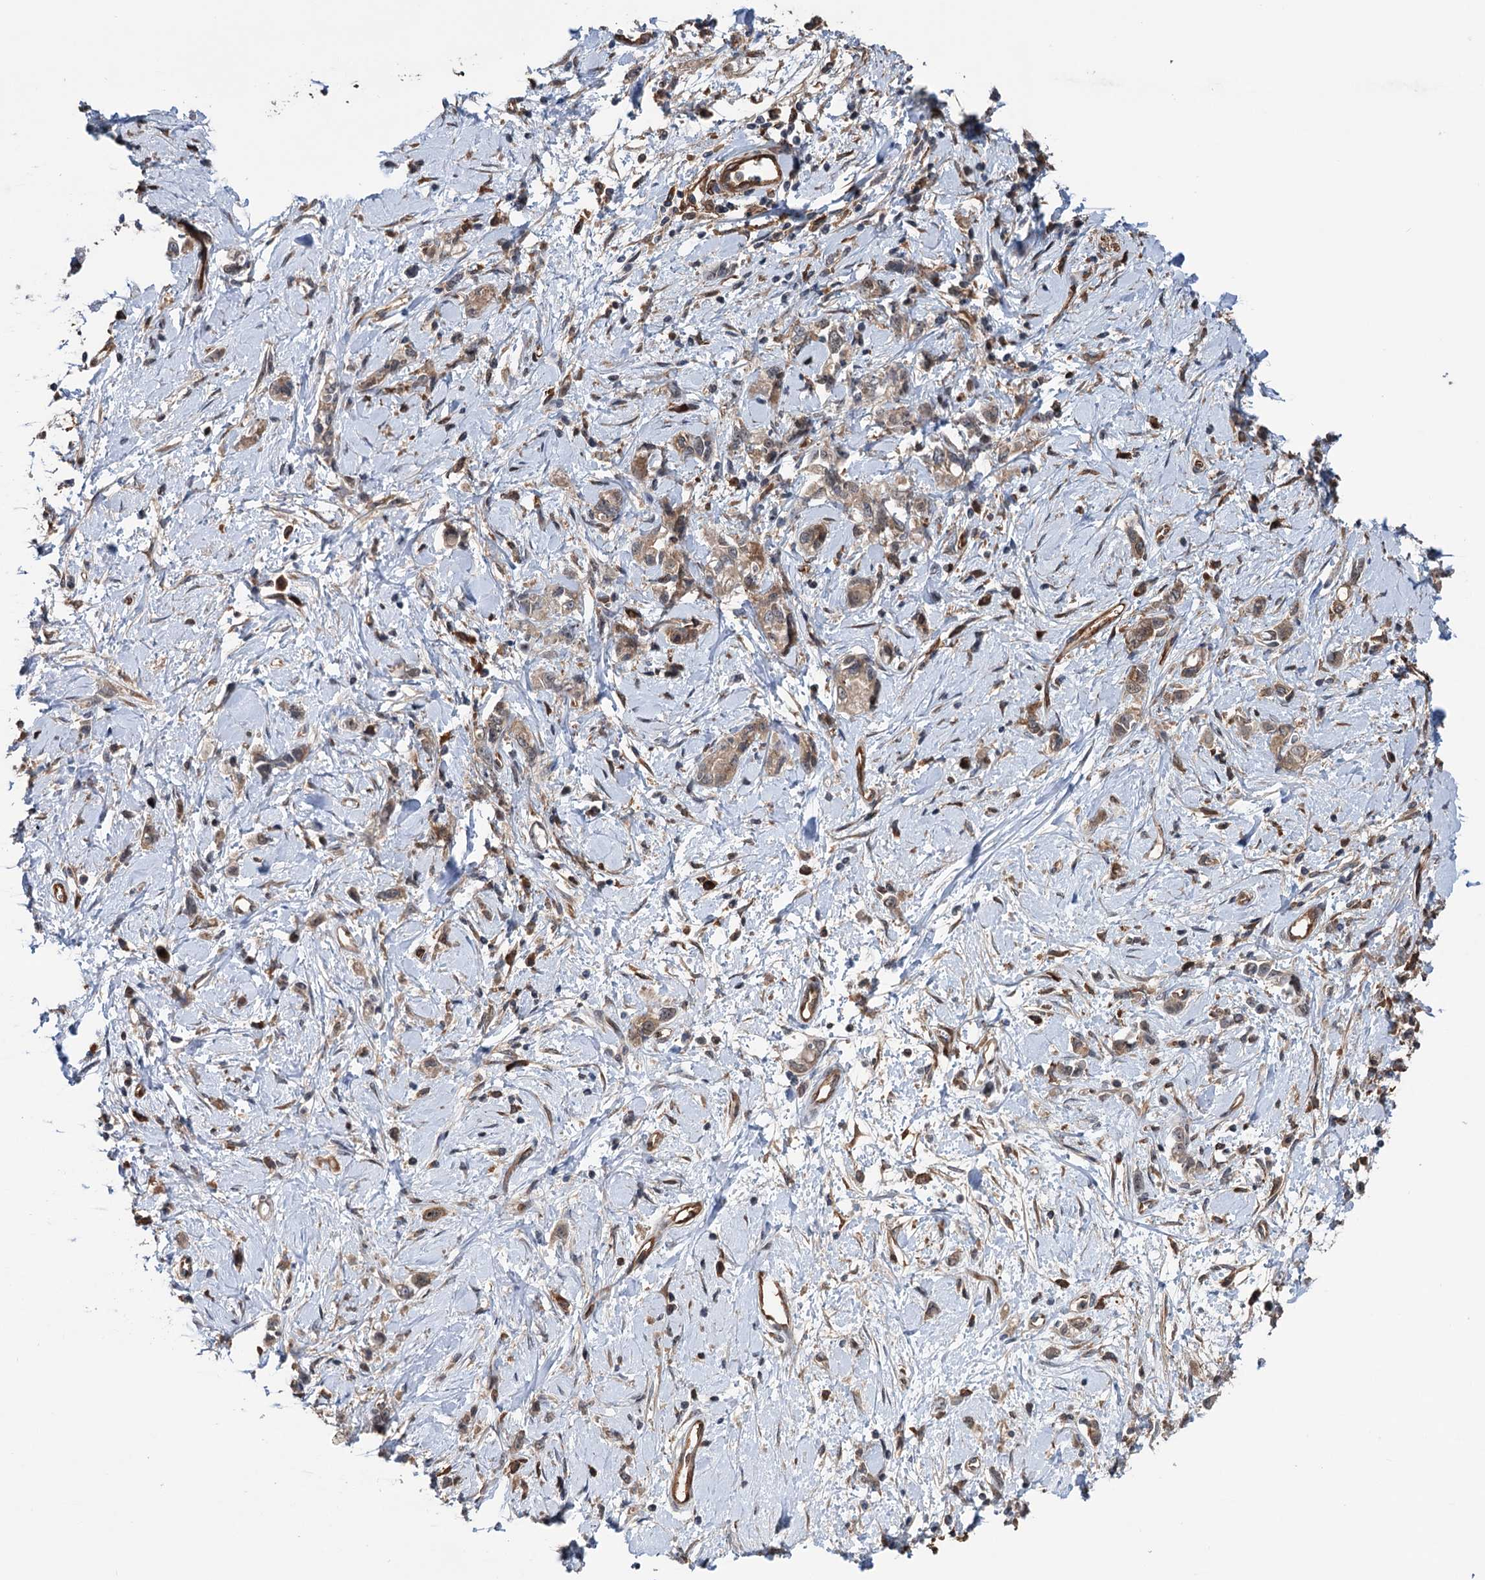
{"staining": {"intensity": "weak", "quantity": "25%-75%", "location": "cytoplasmic/membranous"}, "tissue": "stomach cancer", "cell_type": "Tumor cells", "image_type": "cancer", "snomed": [{"axis": "morphology", "description": "Adenocarcinoma, NOS"}, {"axis": "topography", "description": "Stomach"}], "caption": "Immunohistochemistry (IHC) micrograph of adenocarcinoma (stomach) stained for a protein (brown), which reveals low levels of weak cytoplasmic/membranous positivity in about 25%-75% of tumor cells.", "gene": "NCAPD2", "patient": {"sex": "female", "age": 76}}